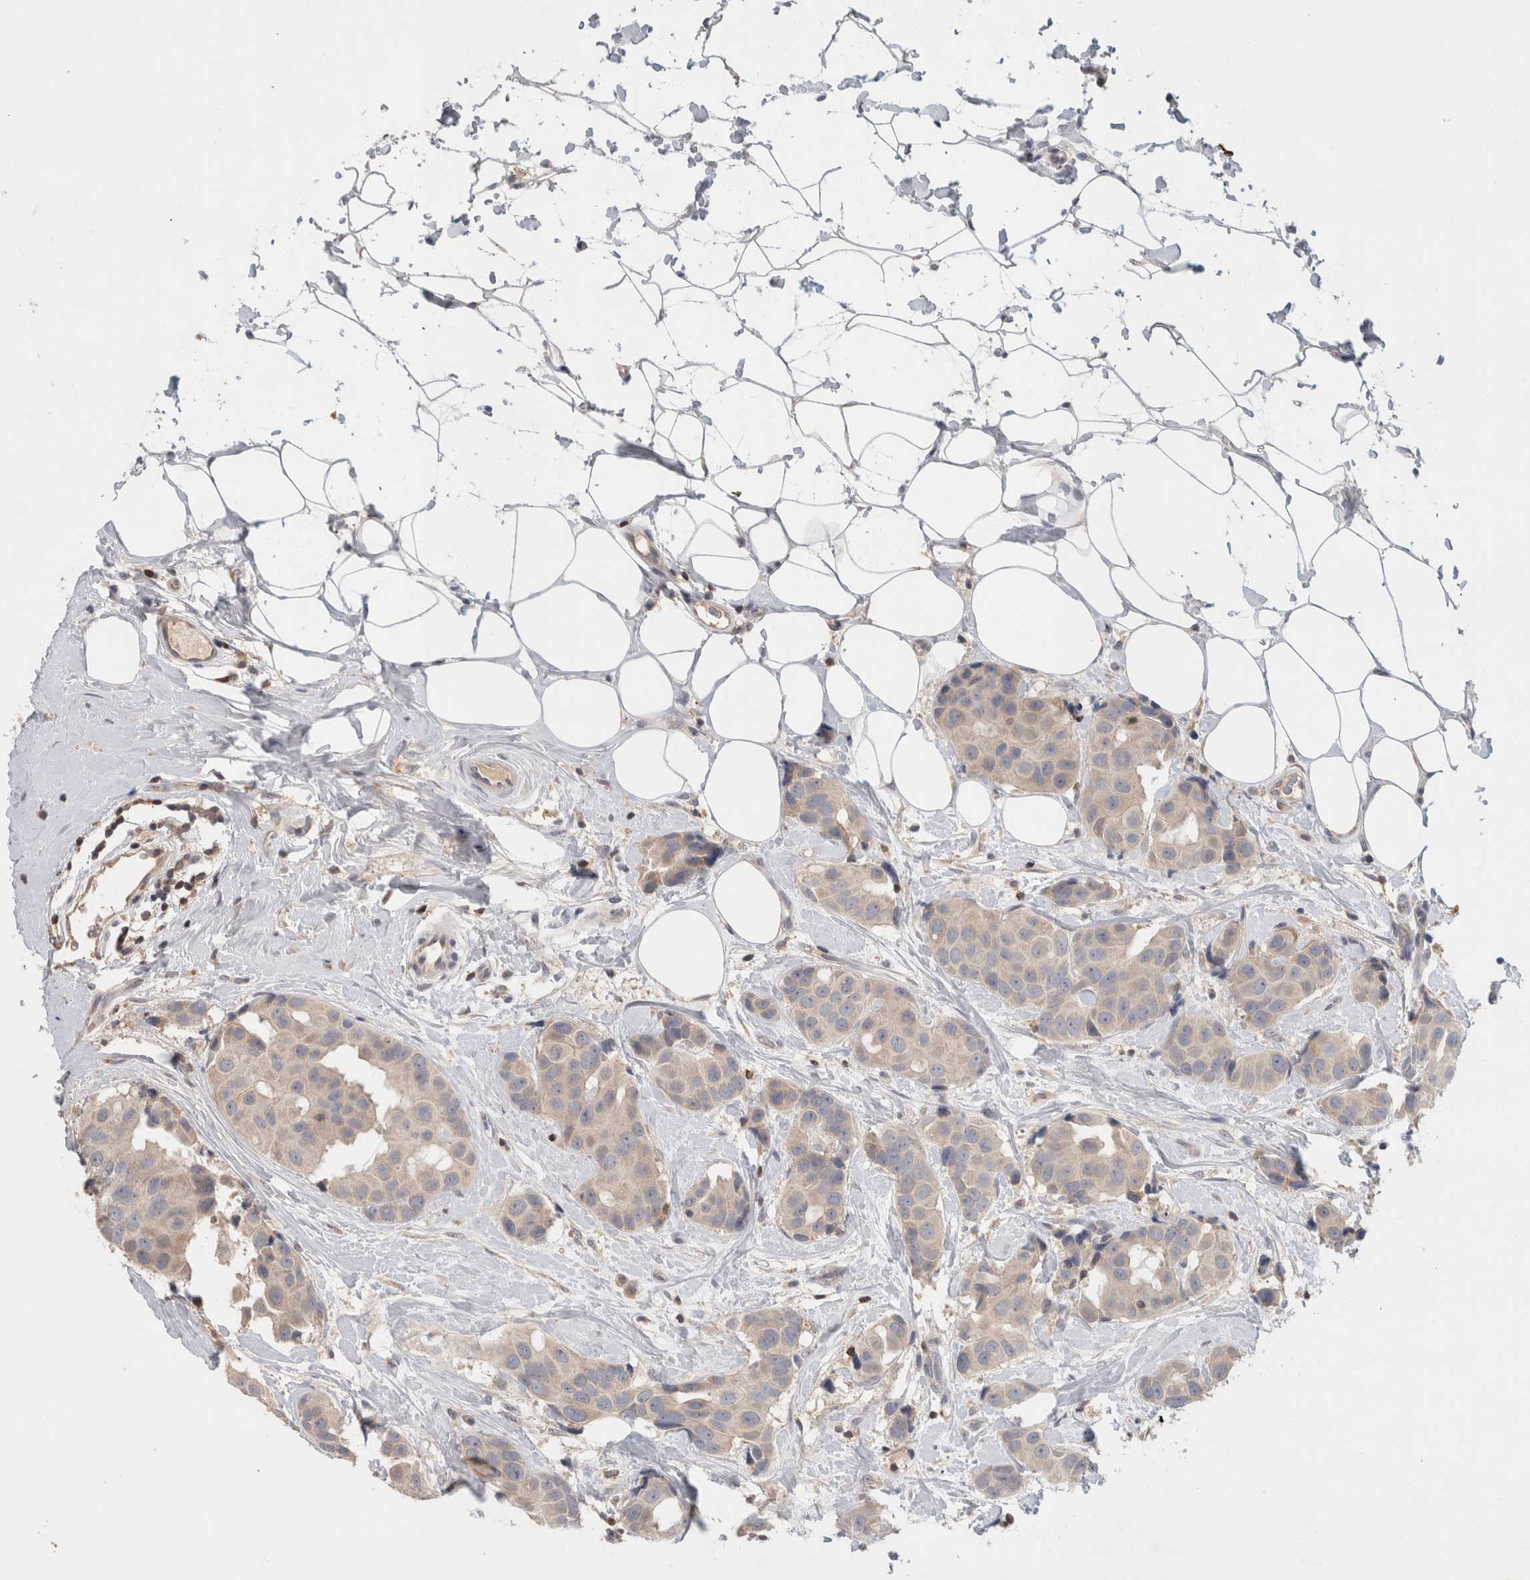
{"staining": {"intensity": "negative", "quantity": "none", "location": "none"}, "tissue": "breast cancer", "cell_type": "Tumor cells", "image_type": "cancer", "snomed": [{"axis": "morphology", "description": "Normal tissue, NOS"}, {"axis": "morphology", "description": "Duct carcinoma"}, {"axis": "topography", "description": "Breast"}], "caption": "This is an immunohistochemistry (IHC) image of human breast cancer (invasive ductal carcinoma). There is no positivity in tumor cells.", "gene": "GFRA2", "patient": {"sex": "female", "age": 39}}